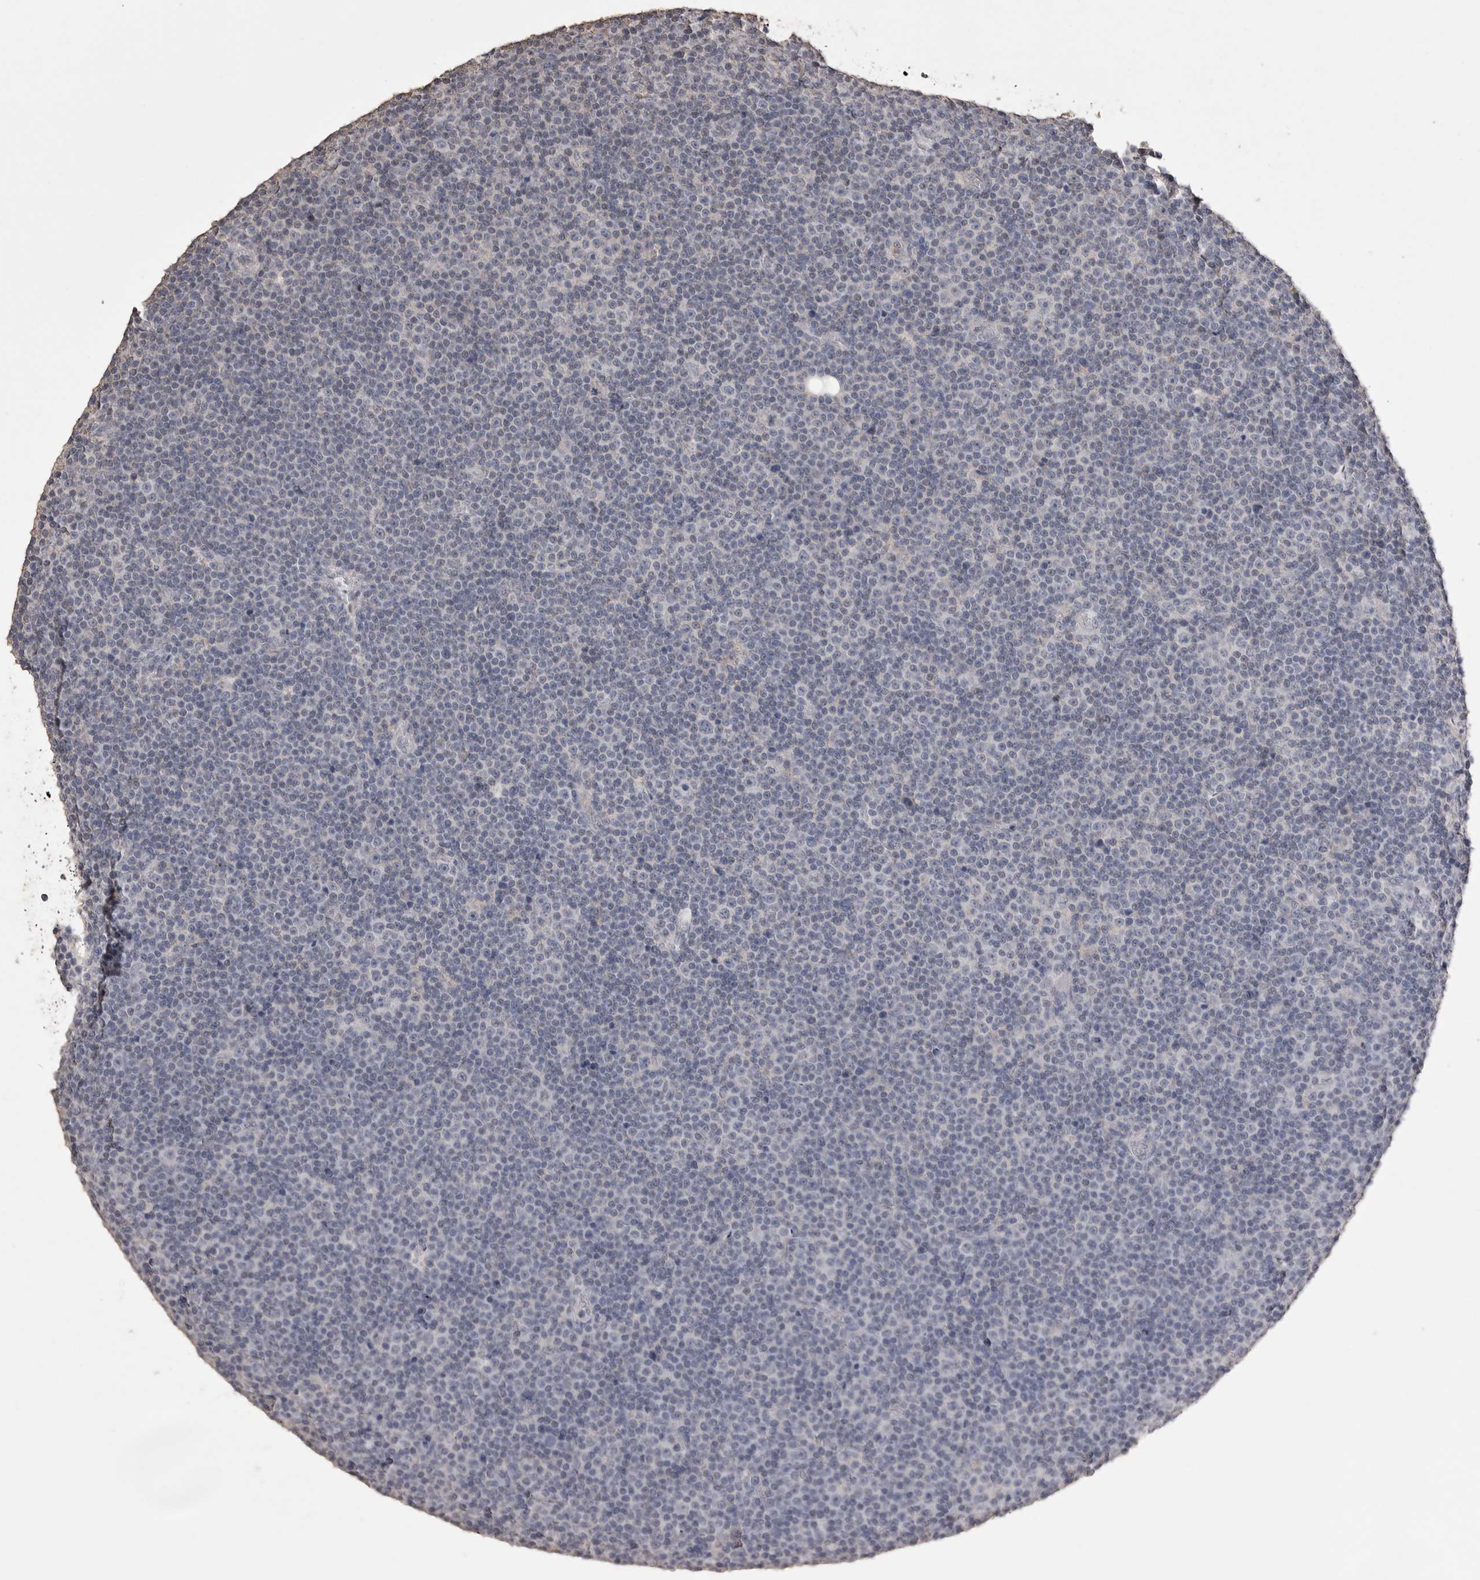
{"staining": {"intensity": "negative", "quantity": "none", "location": "none"}, "tissue": "lymphoma", "cell_type": "Tumor cells", "image_type": "cancer", "snomed": [{"axis": "morphology", "description": "Malignant lymphoma, non-Hodgkin's type, Low grade"}, {"axis": "topography", "description": "Lymph node"}], "caption": "Immunohistochemistry (IHC) histopathology image of malignant lymphoma, non-Hodgkin's type (low-grade) stained for a protein (brown), which shows no positivity in tumor cells.", "gene": "MMP7", "patient": {"sex": "female", "age": 67}}